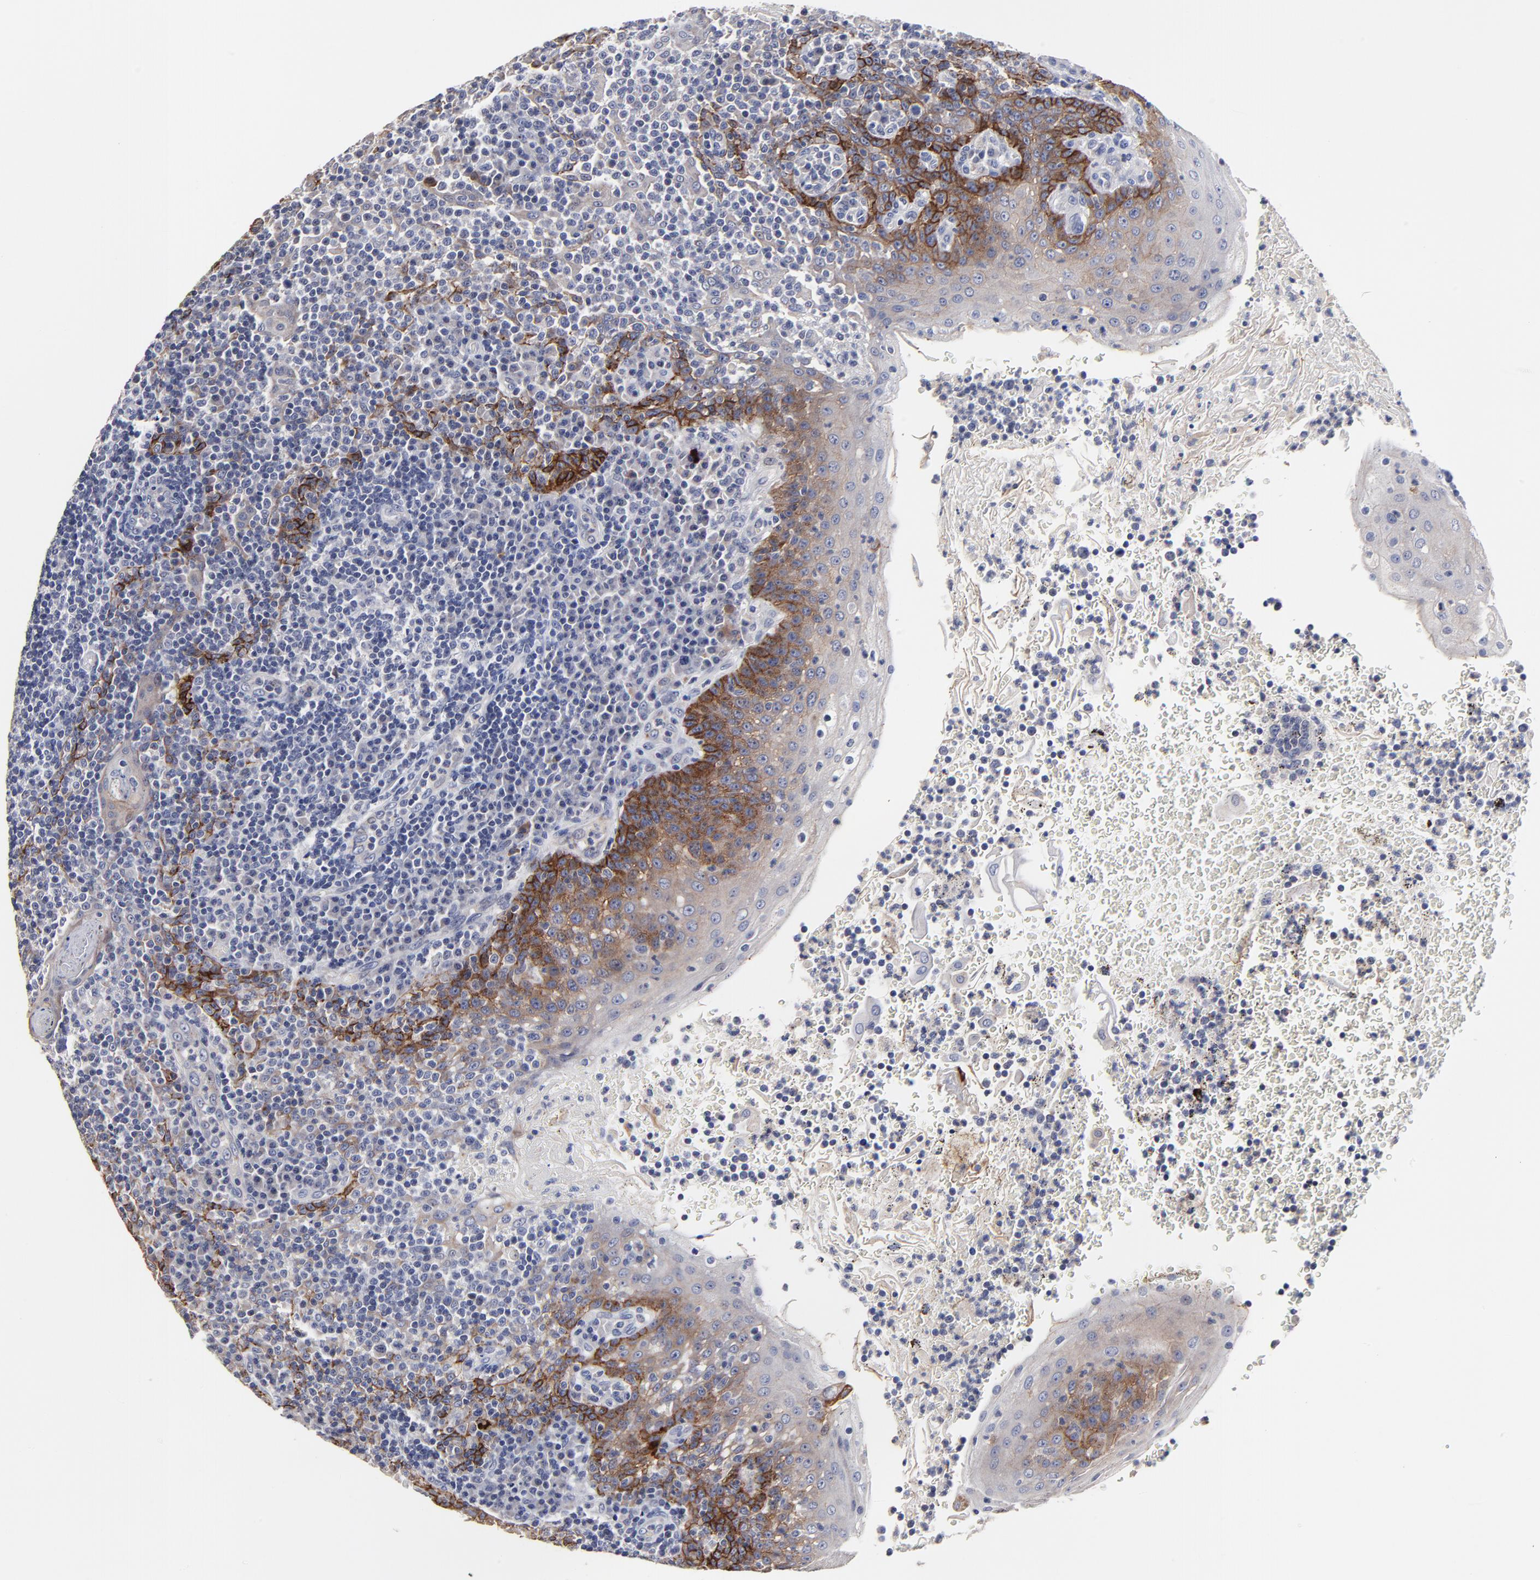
{"staining": {"intensity": "negative", "quantity": "none", "location": "none"}, "tissue": "tonsil", "cell_type": "Germinal center cells", "image_type": "normal", "snomed": [{"axis": "morphology", "description": "Normal tissue, NOS"}, {"axis": "topography", "description": "Tonsil"}], "caption": "Immunohistochemical staining of normal tonsil shows no significant staining in germinal center cells. (DAB (3,3'-diaminobenzidine) IHC visualized using brightfield microscopy, high magnification).", "gene": "CXADR", "patient": {"sex": "female", "age": 40}}